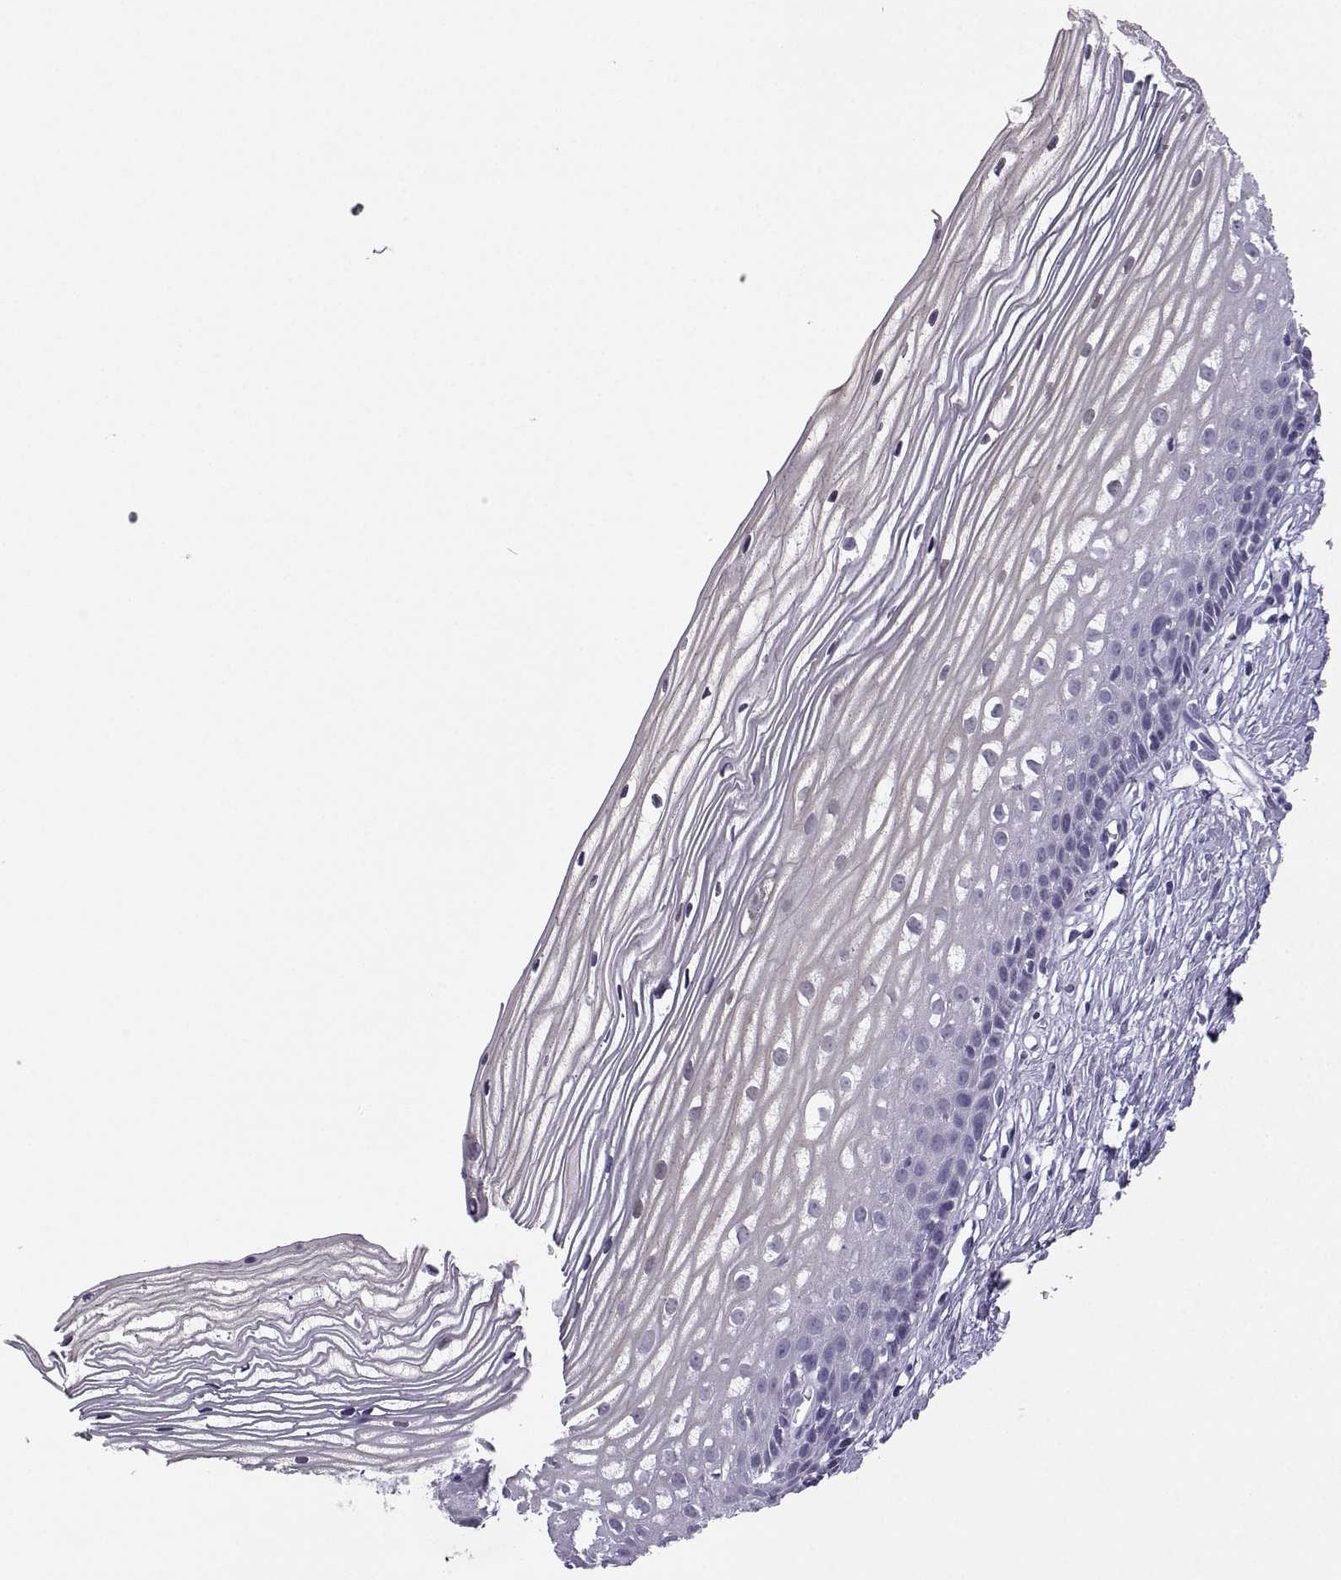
{"staining": {"intensity": "negative", "quantity": "none", "location": "none"}, "tissue": "cervix", "cell_type": "Squamous epithelial cells", "image_type": "normal", "snomed": [{"axis": "morphology", "description": "Normal tissue, NOS"}, {"axis": "topography", "description": "Cervix"}], "caption": "The micrograph displays no staining of squamous epithelial cells in normal cervix.", "gene": "MRGBP", "patient": {"sex": "female", "age": 40}}